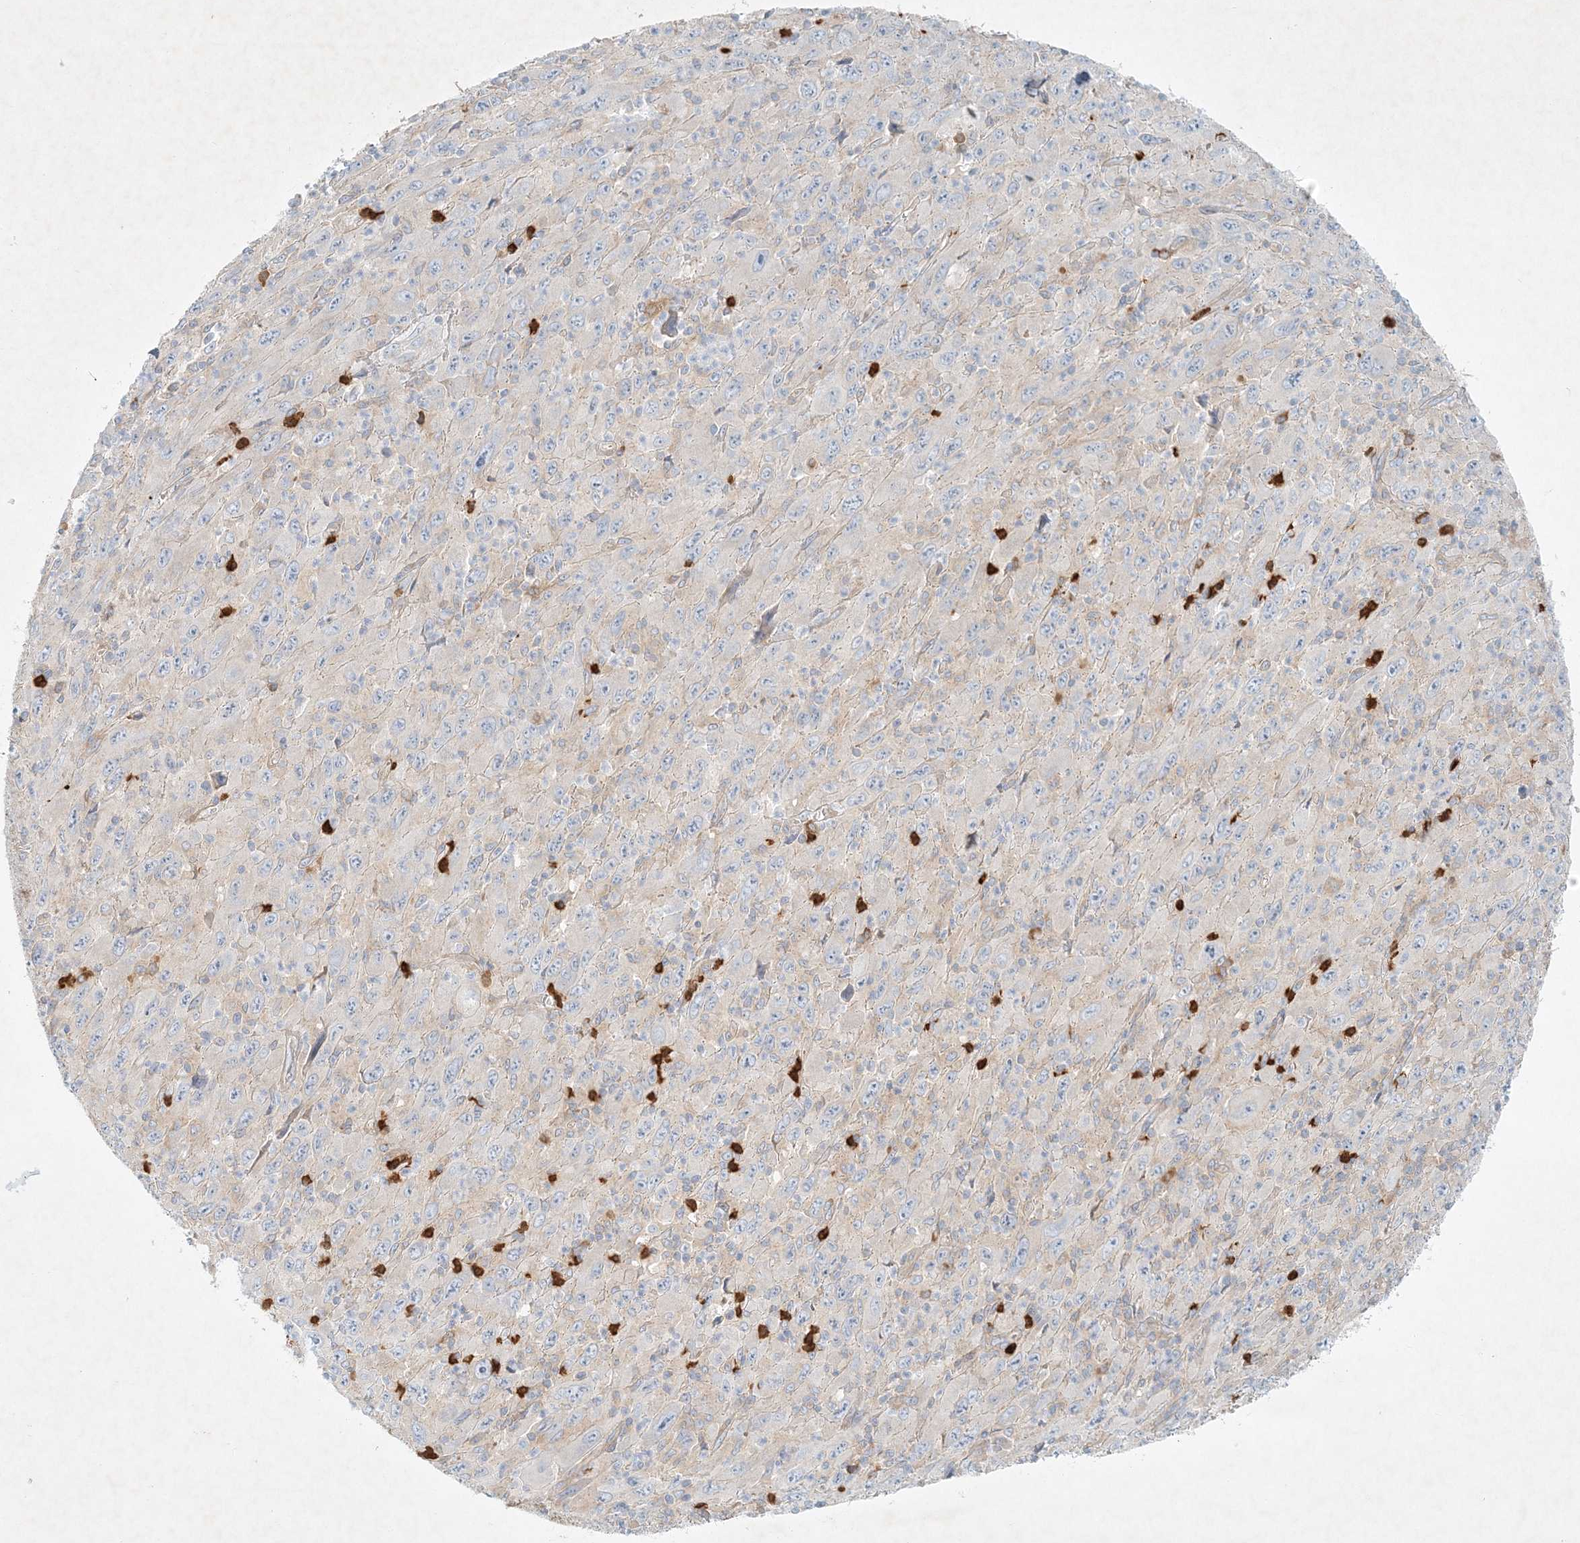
{"staining": {"intensity": "negative", "quantity": "none", "location": "none"}, "tissue": "melanoma", "cell_type": "Tumor cells", "image_type": "cancer", "snomed": [{"axis": "morphology", "description": "Malignant melanoma, Metastatic site"}, {"axis": "topography", "description": "Skin"}], "caption": "There is no significant staining in tumor cells of malignant melanoma (metastatic site).", "gene": "STK11IP", "patient": {"sex": "female", "age": 56}}